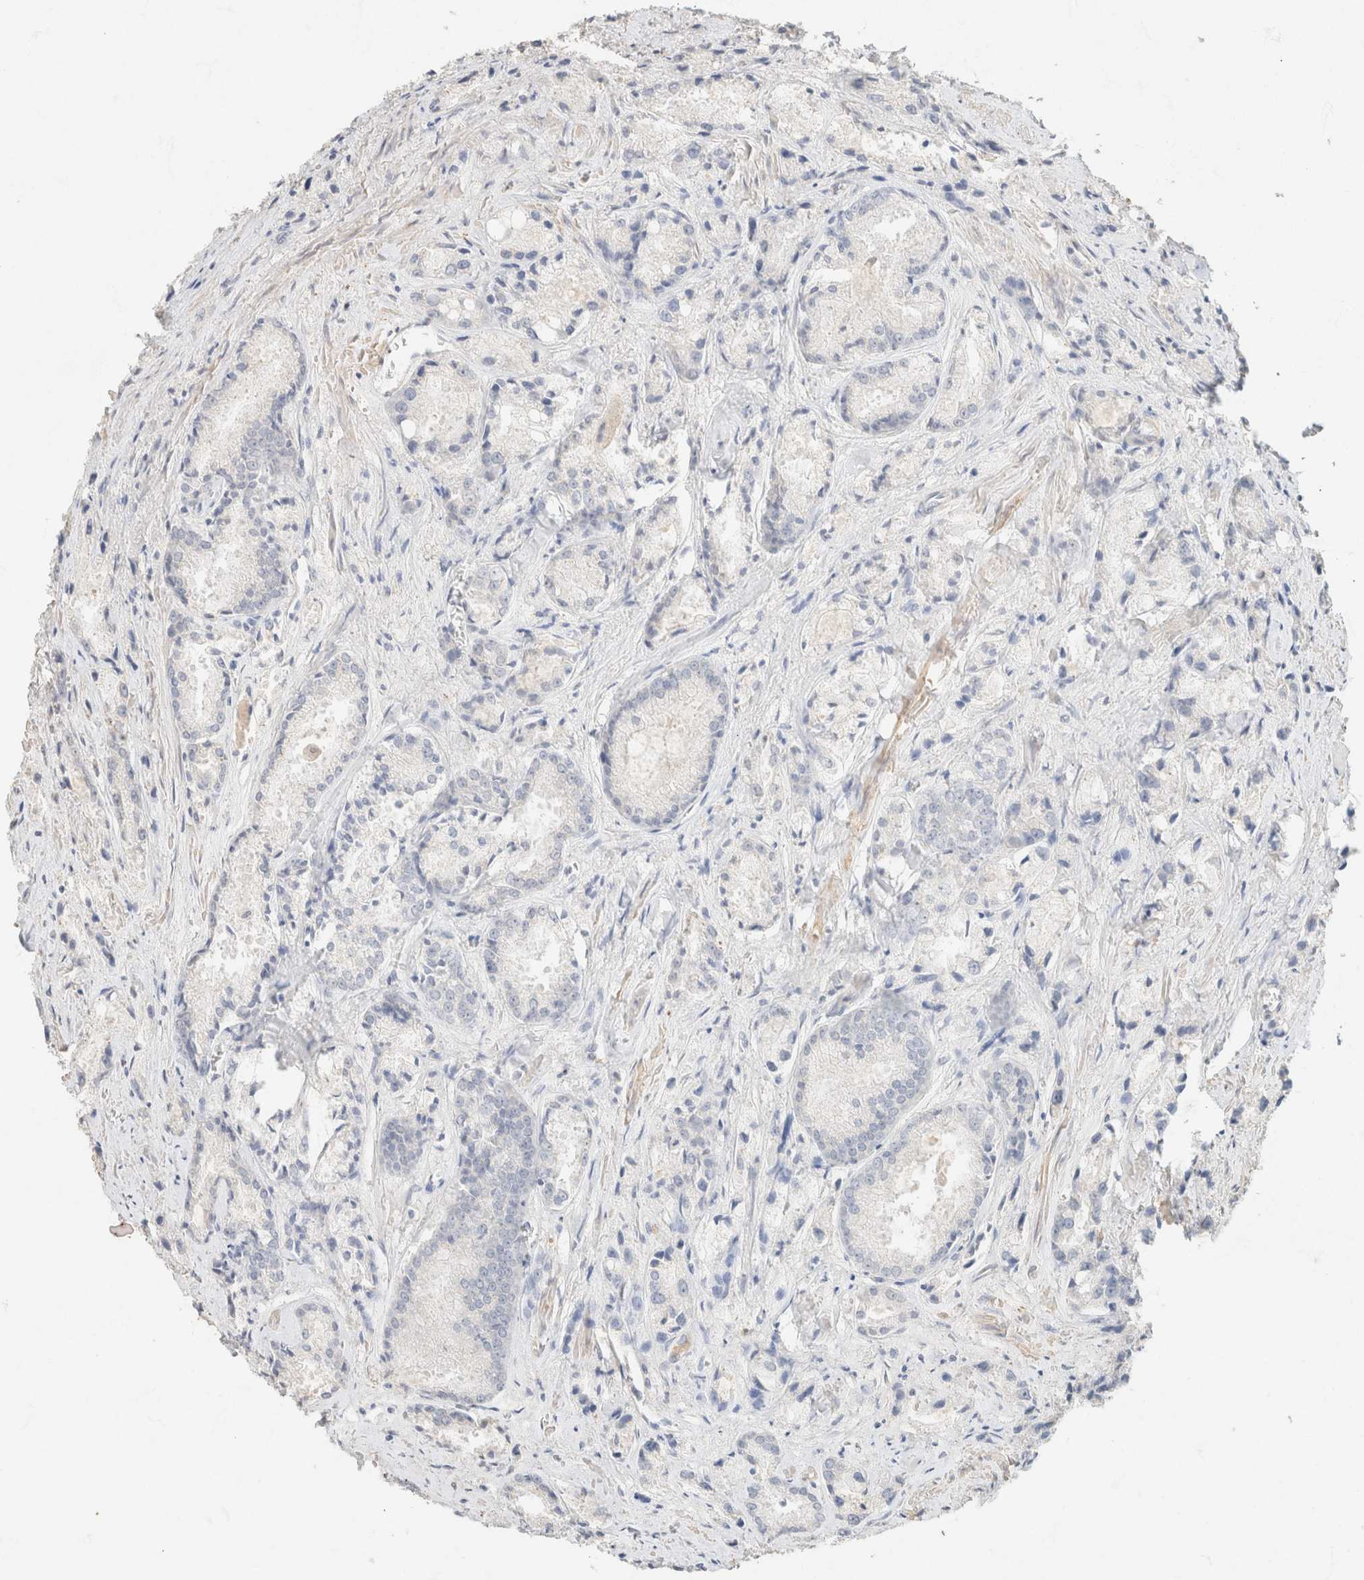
{"staining": {"intensity": "negative", "quantity": "none", "location": "none"}, "tissue": "prostate cancer", "cell_type": "Tumor cells", "image_type": "cancer", "snomed": [{"axis": "morphology", "description": "Adenocarcinoma, Low grade"}, {"axis": "topography", "description": "Prostate"}], "caption": "This is an immunohistochemistry (IHC) micrograph of human prostate cancer (low-grade adenocarcinoma). There is no expression in tumor cells.", "gene": "CA12", "patient": {"sex": "male", "age": 64}}